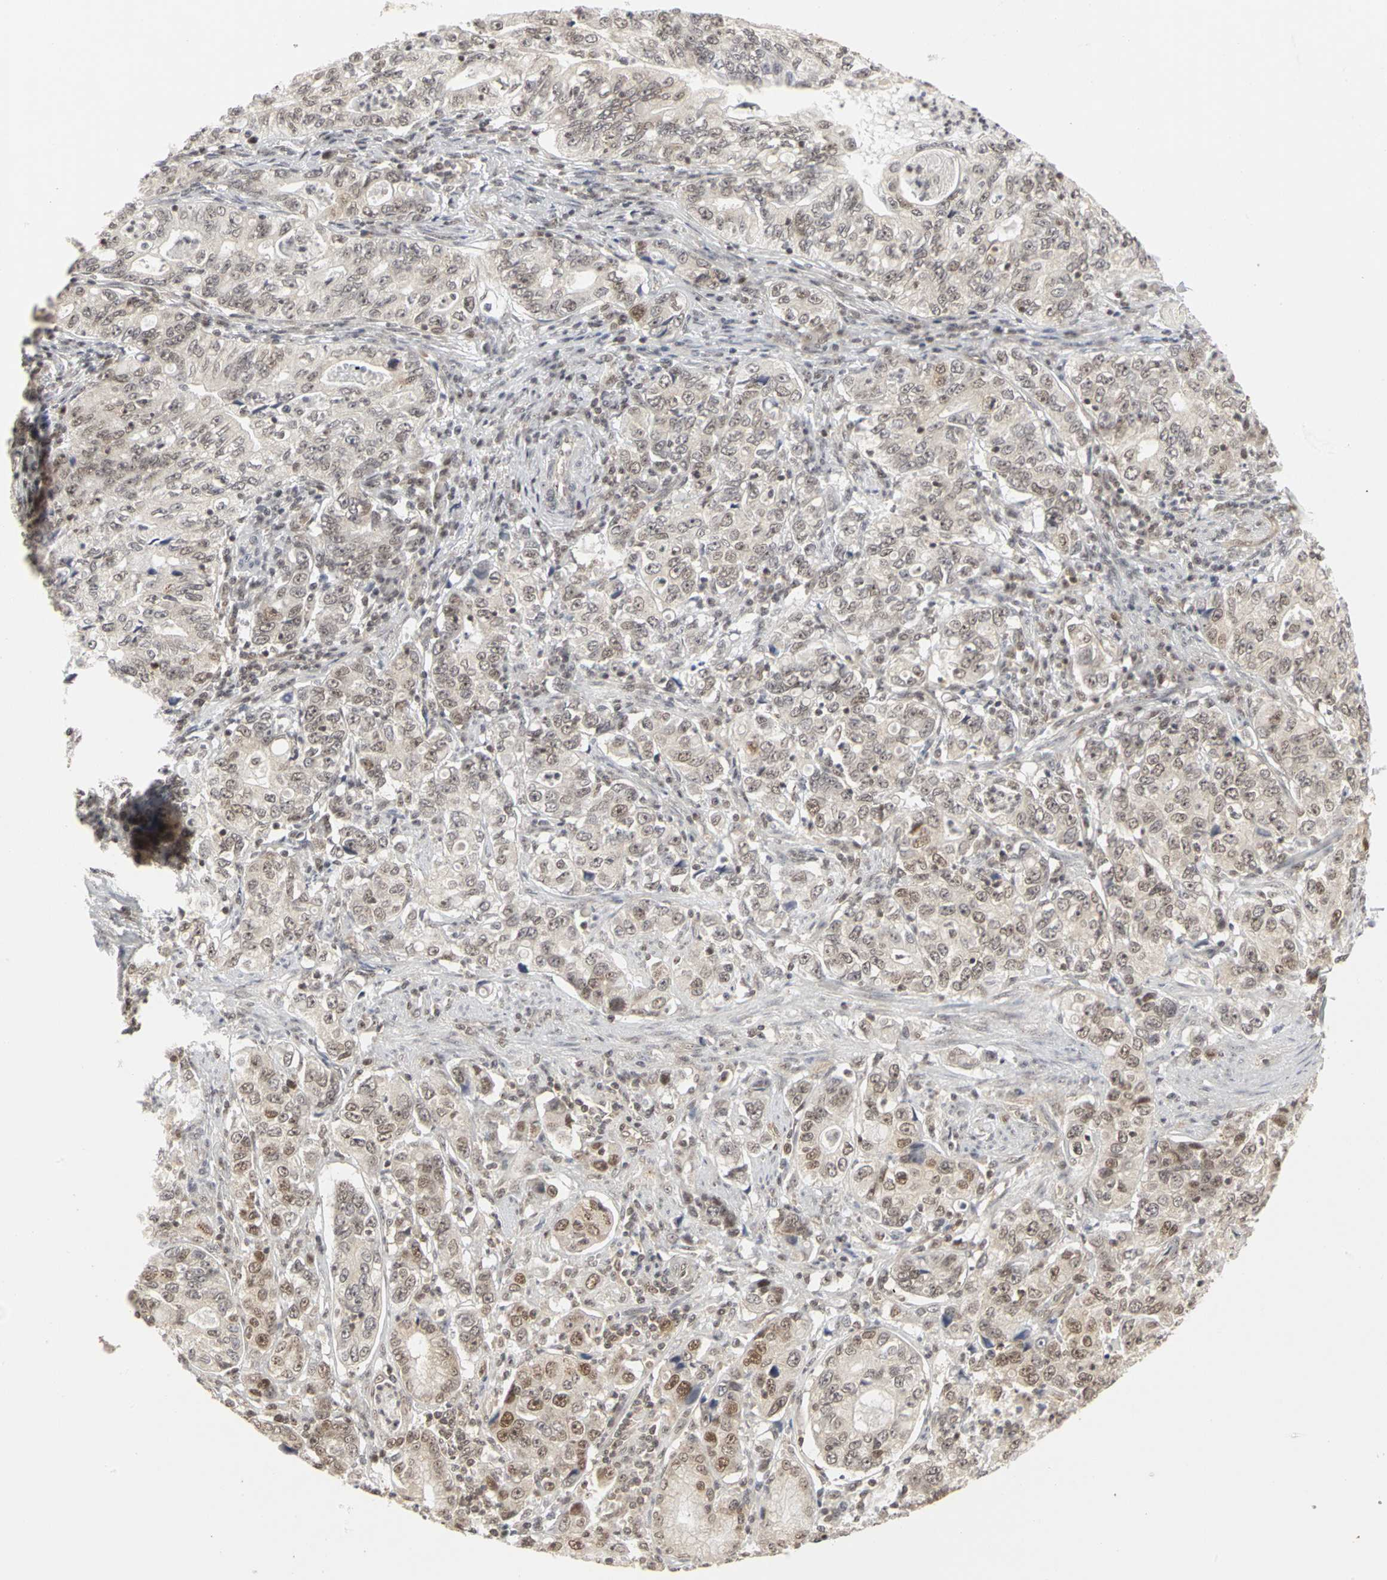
{"staining": {"intensity": "weak", "quantity": ">75%", "location": "cytoplasmic/membranous,nuclear"}, "tissue": "stomach cancer", "cell_type": "Tumor cells", "image_type": "cancer", "snomed": [{"axis": "morphology", "description": "Adenocarcinoma, NOS"}, {"axis": "topography", "description": "Stomach, lower"}], "caption": "This is a histology image of immunohistochemistry (IHC) staining of stomach cancer (adenocarcinoma), which shows weak positivity in the cytoplasmic/membranous and nuclear of tumor cells.", "gene": "CSNK2B", "patient": {"sex": "female", "age": 72}}